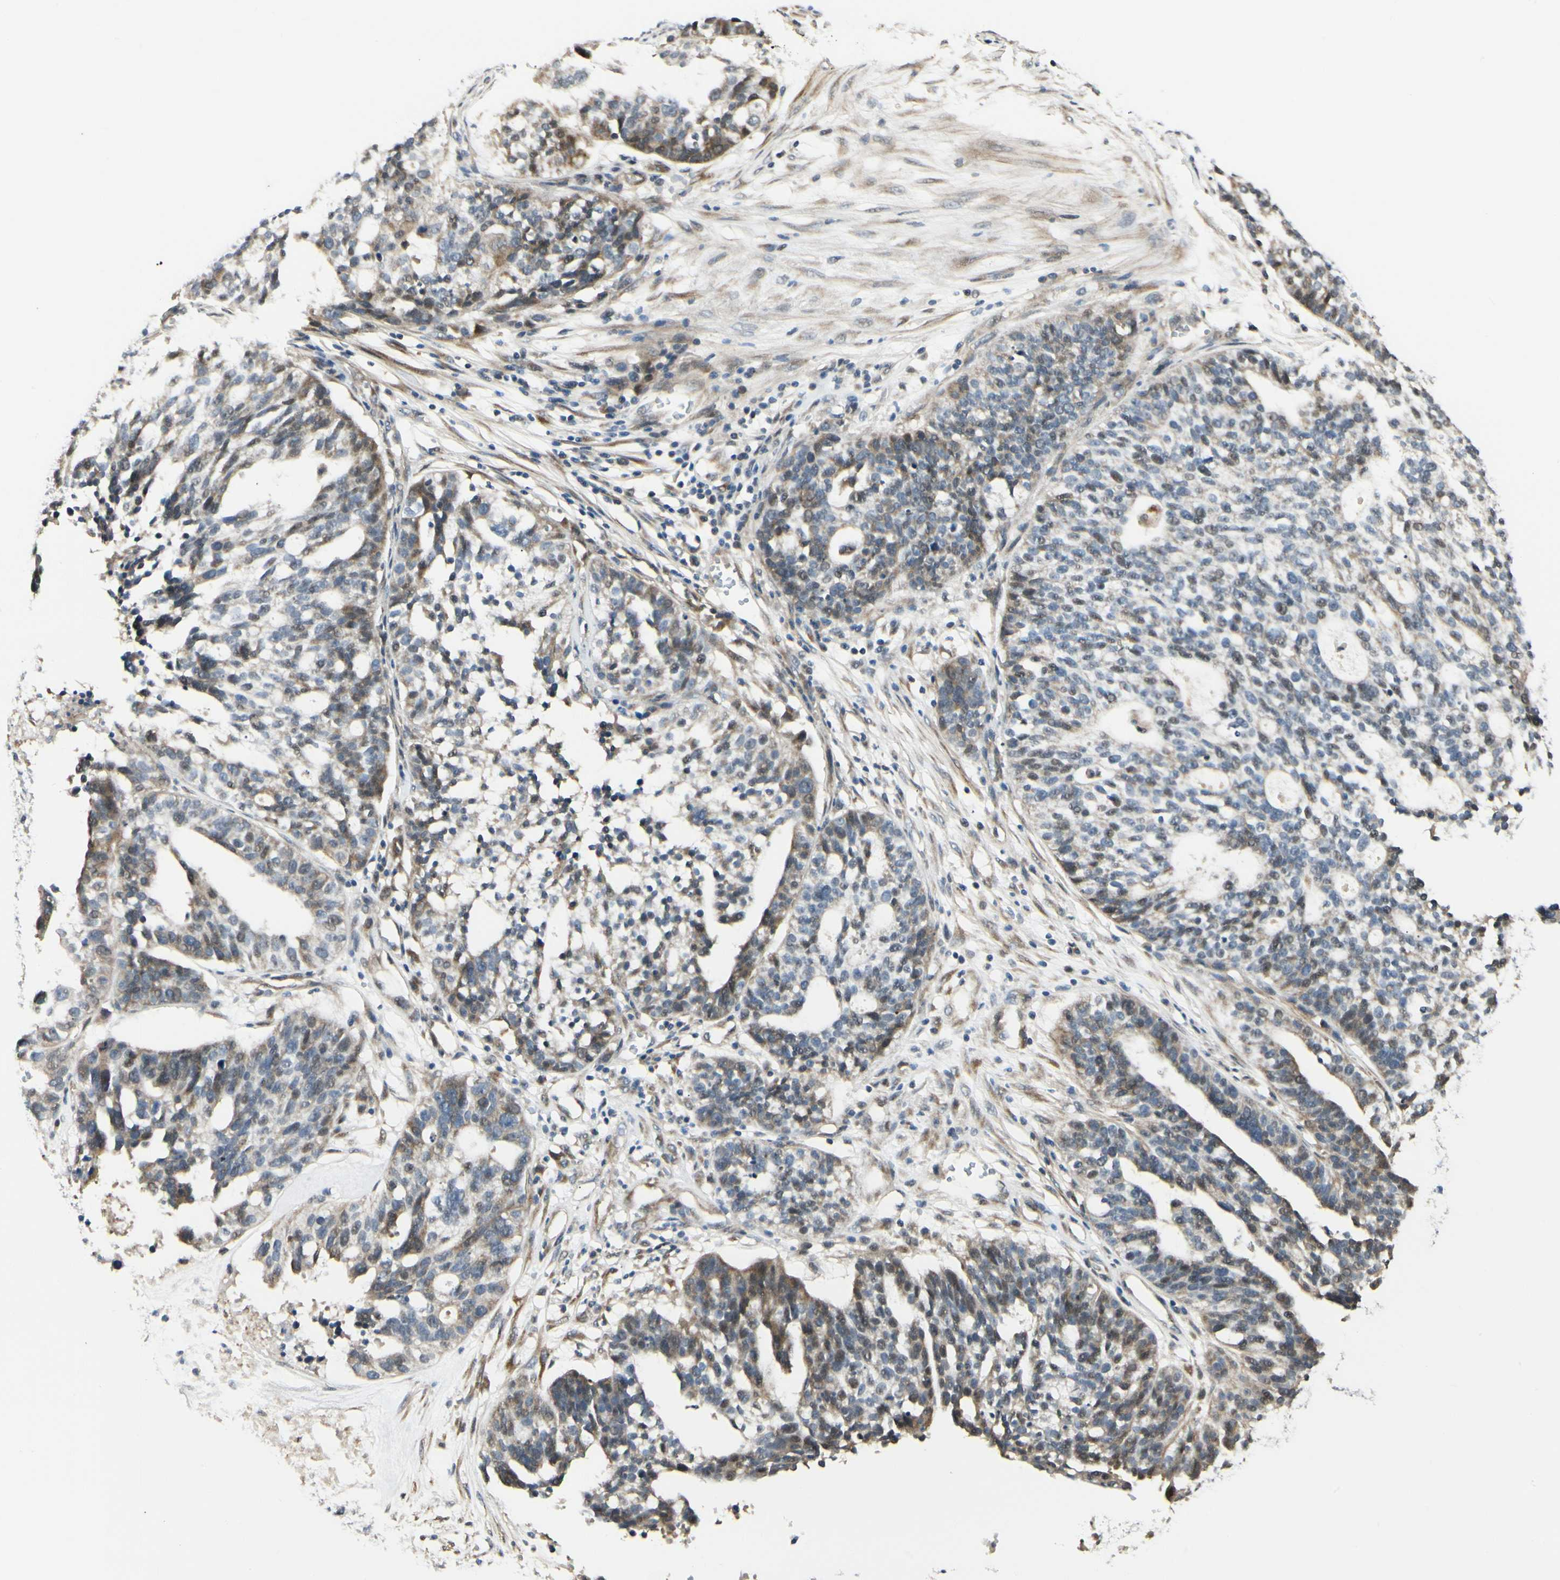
{"staining": {"intensity": "weak", "quantity": "25%-75%", "location": "cytoplasmic/membranous,nuclear"}, "tissue": "ovarian cancer", "cell_type": "Tumor cells", "image_type": "cancer", "snomed": [{"axis": "morphology", "description": "Cystadenocarcinoma, serous, NOS"}, {"axis": "topography", "description": "Ovary"}], "caption": "Serous cystadenocarcinoma (ovarian) was stained to show a protein in brown. There is low levels of weak cytoplasmic/membranous and nuclear expression in about 25%-75% of tumor cells.", "gene": "P4HA3", "patient": {"sex": "female", "age": 59}}